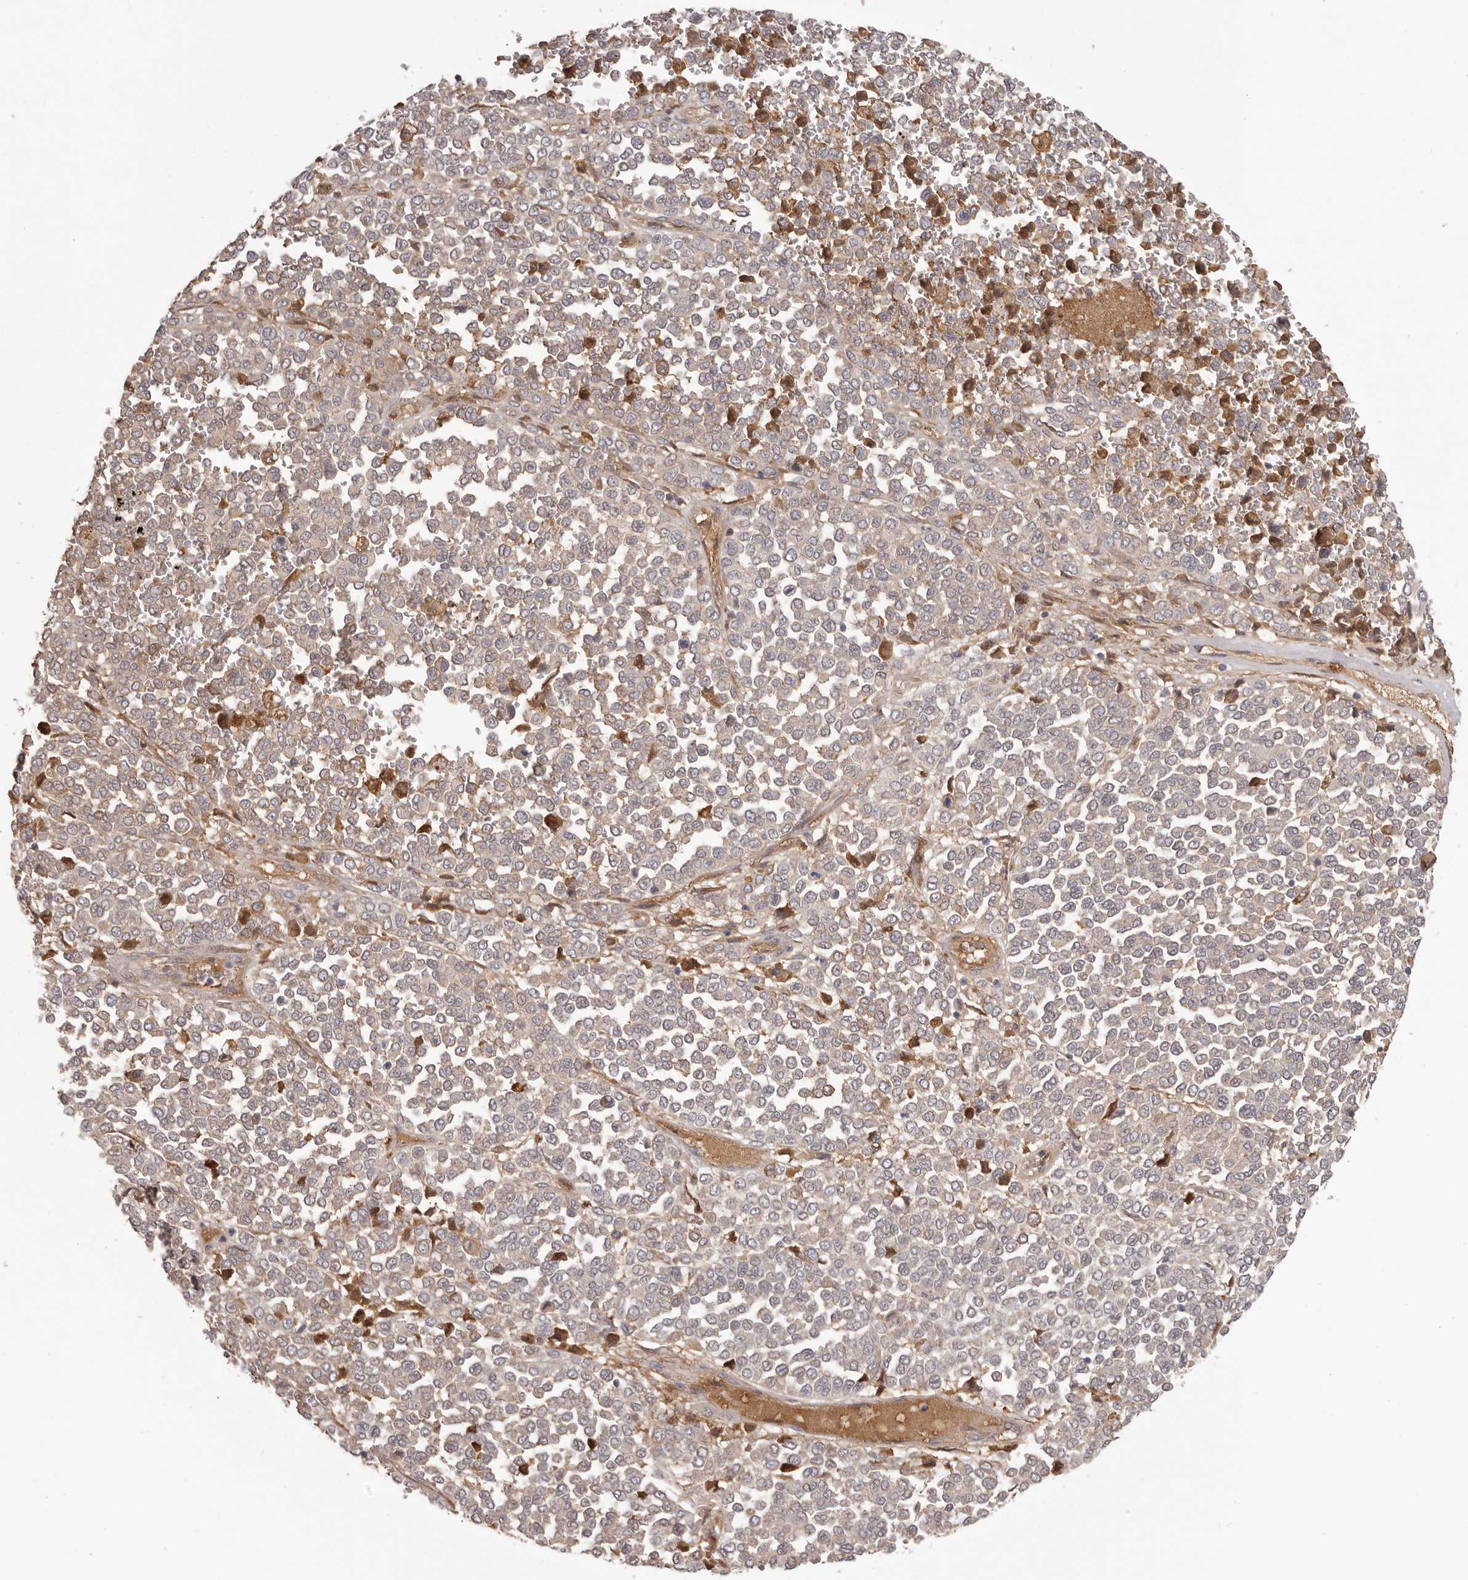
{"staining": {"intensity": "negative", "quantity": "none", "location": "none"}, "tissue": "melanoma", "cell_type": "Tumor cells", "image_type": "cancer", "snomed": [{"axis": "morphology", "description": "Malignant melanoma, Metastatic site"}, {"axis": "topography", "description": "Pancreas"}], "caption": "The micrograph exhibits no staining of tumor cells in malignant melanoma (metastatic site).", "gene": "OTUD3", "patient": {"sex": "female", "age": 30}}